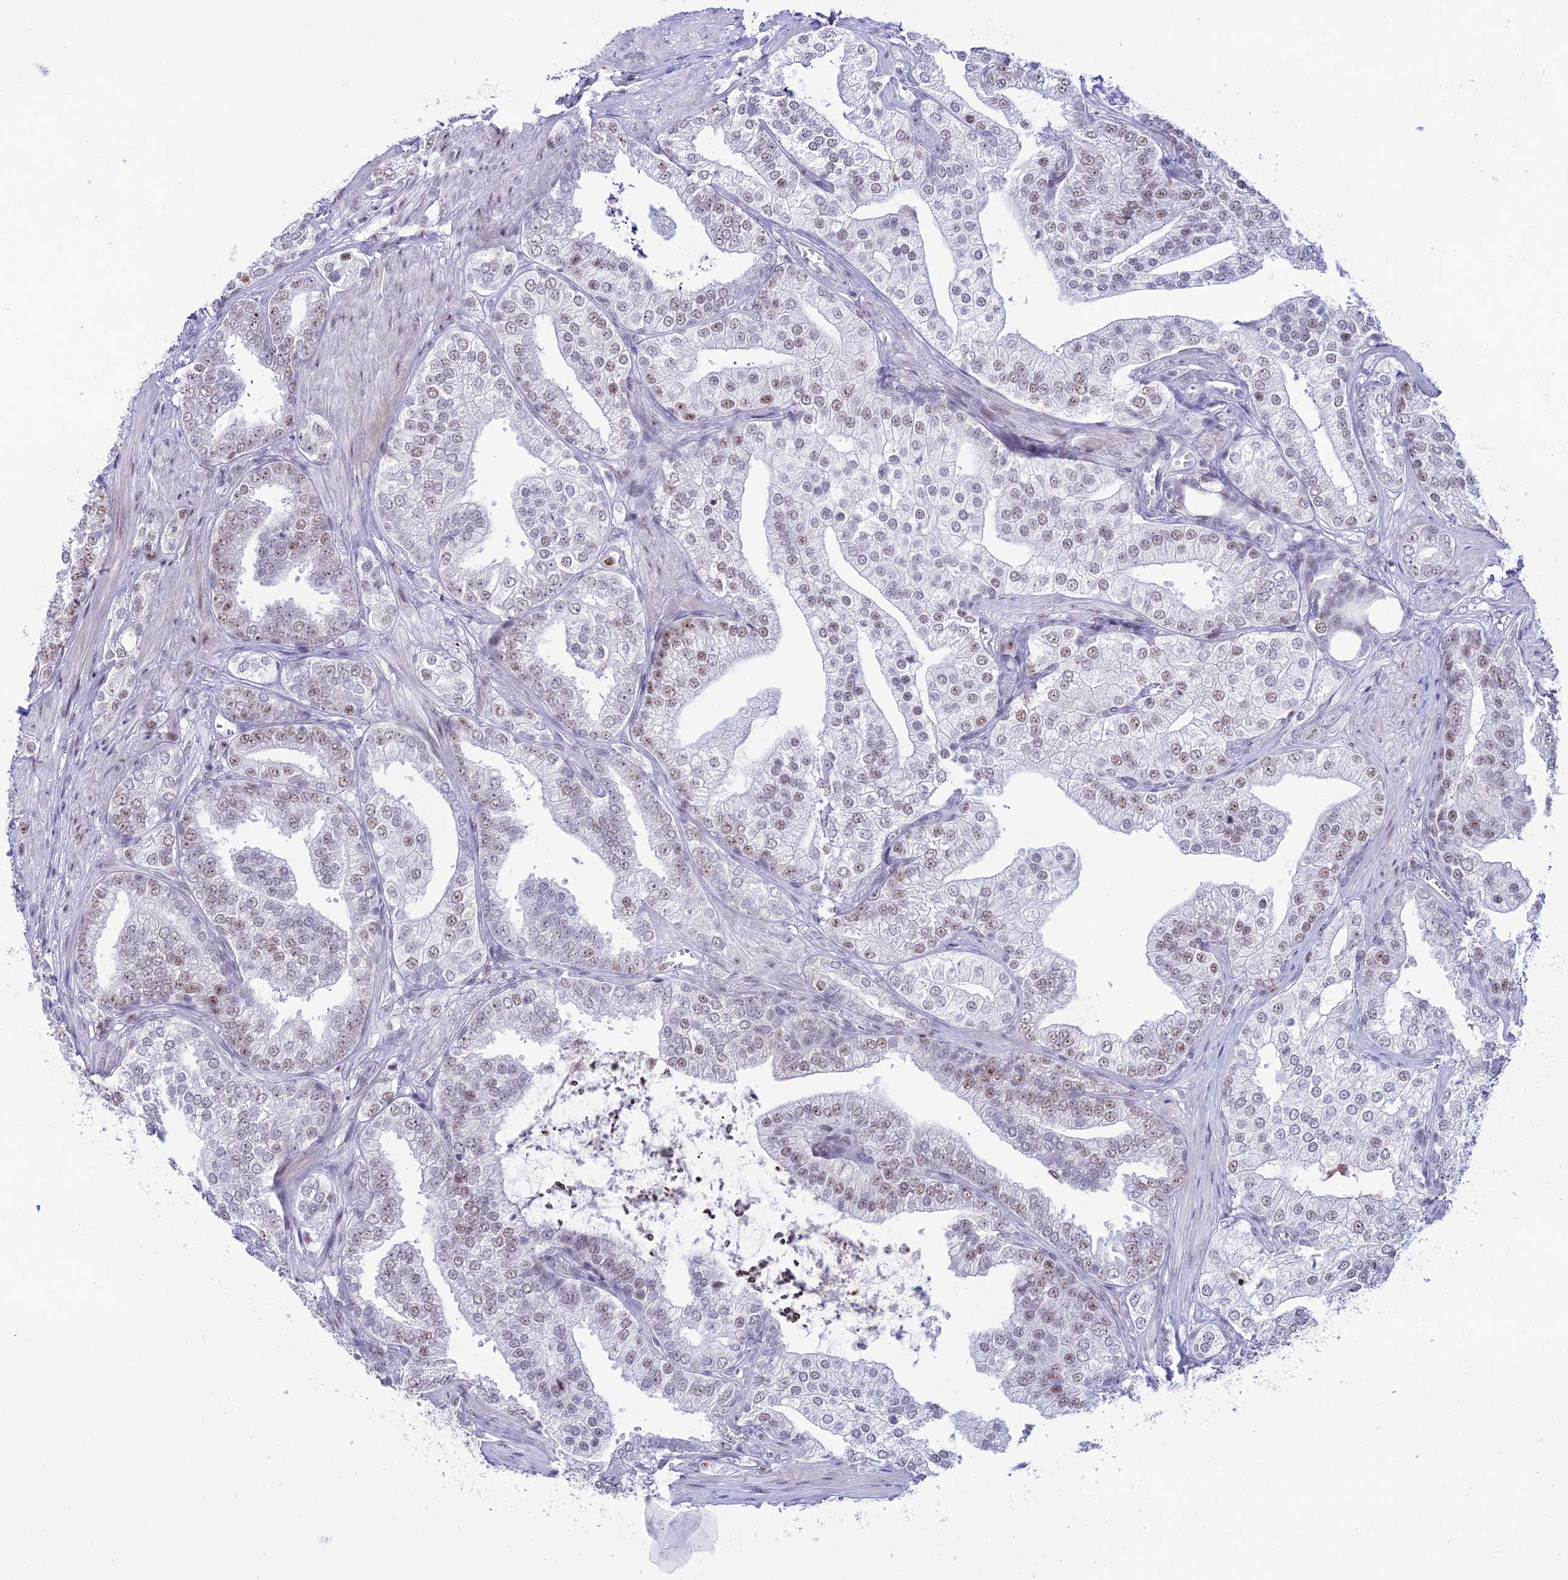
{"staining": {"intensity": "weak", "quantity": ">75%", "location": "nuclear"}, "tissue": "prostate cancer", "cell_type": "Tumor cells", "image_type": "cancer", "snomed": [{"axis": "morphology", "description": "Adenocarcinoma, High grade"}, {"axis": "topography", "description": "Prostate"}], "caption": "A photomicrograph showing weak nuclear expression in about >75% of tumor cells in prostate adenocarcinoma (high-grade), as visualized by brown immunohistochemical staining.", "gene": "MFSD2B", "patient": {"sex": "male", "age": 50}}